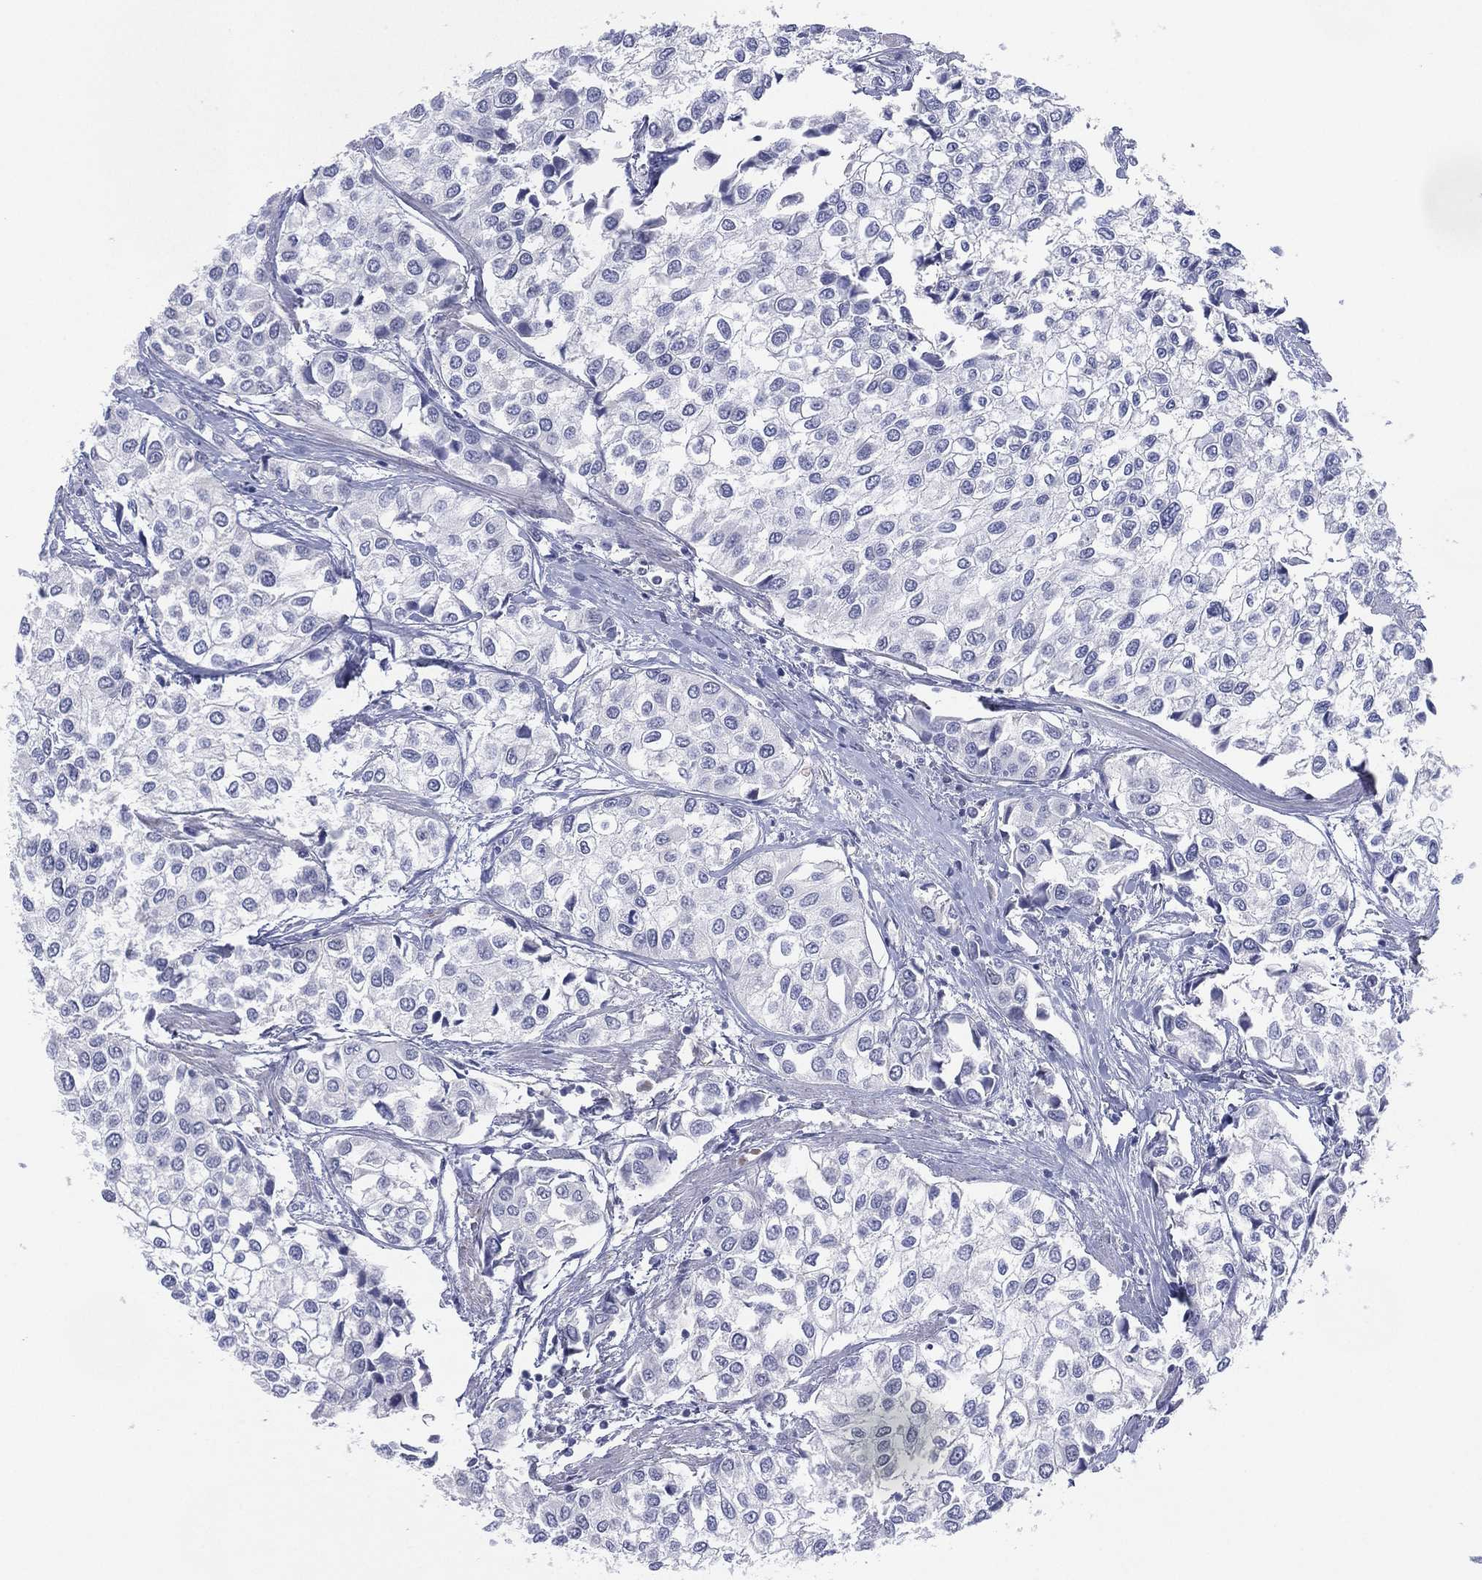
{"staining": {"intensity": "negative", "quantity": "none", "location": "none"}, "tissue": "urothelial cancer", "cell_type": "Tumor cells", "image_type": "cancer", "snomed": [{"axis": "morphology", "description": "Urothelial carcinoma, High grade"}, {"axis": "topography", "description": "Urinary bladder"}], "caption": "DAB (3,3'-diaminobenzidine) immunohistochemical staining of human urothelial cancer reveals no significant positivity in tumor cells. The staining is performed using DAB (3,3'-diaminobenzidine) brown chromogen with nuclei counter-stained in using hematoxylin.", "gene": "DDAH1", "patient": {"sex": "male", "age": 73}}